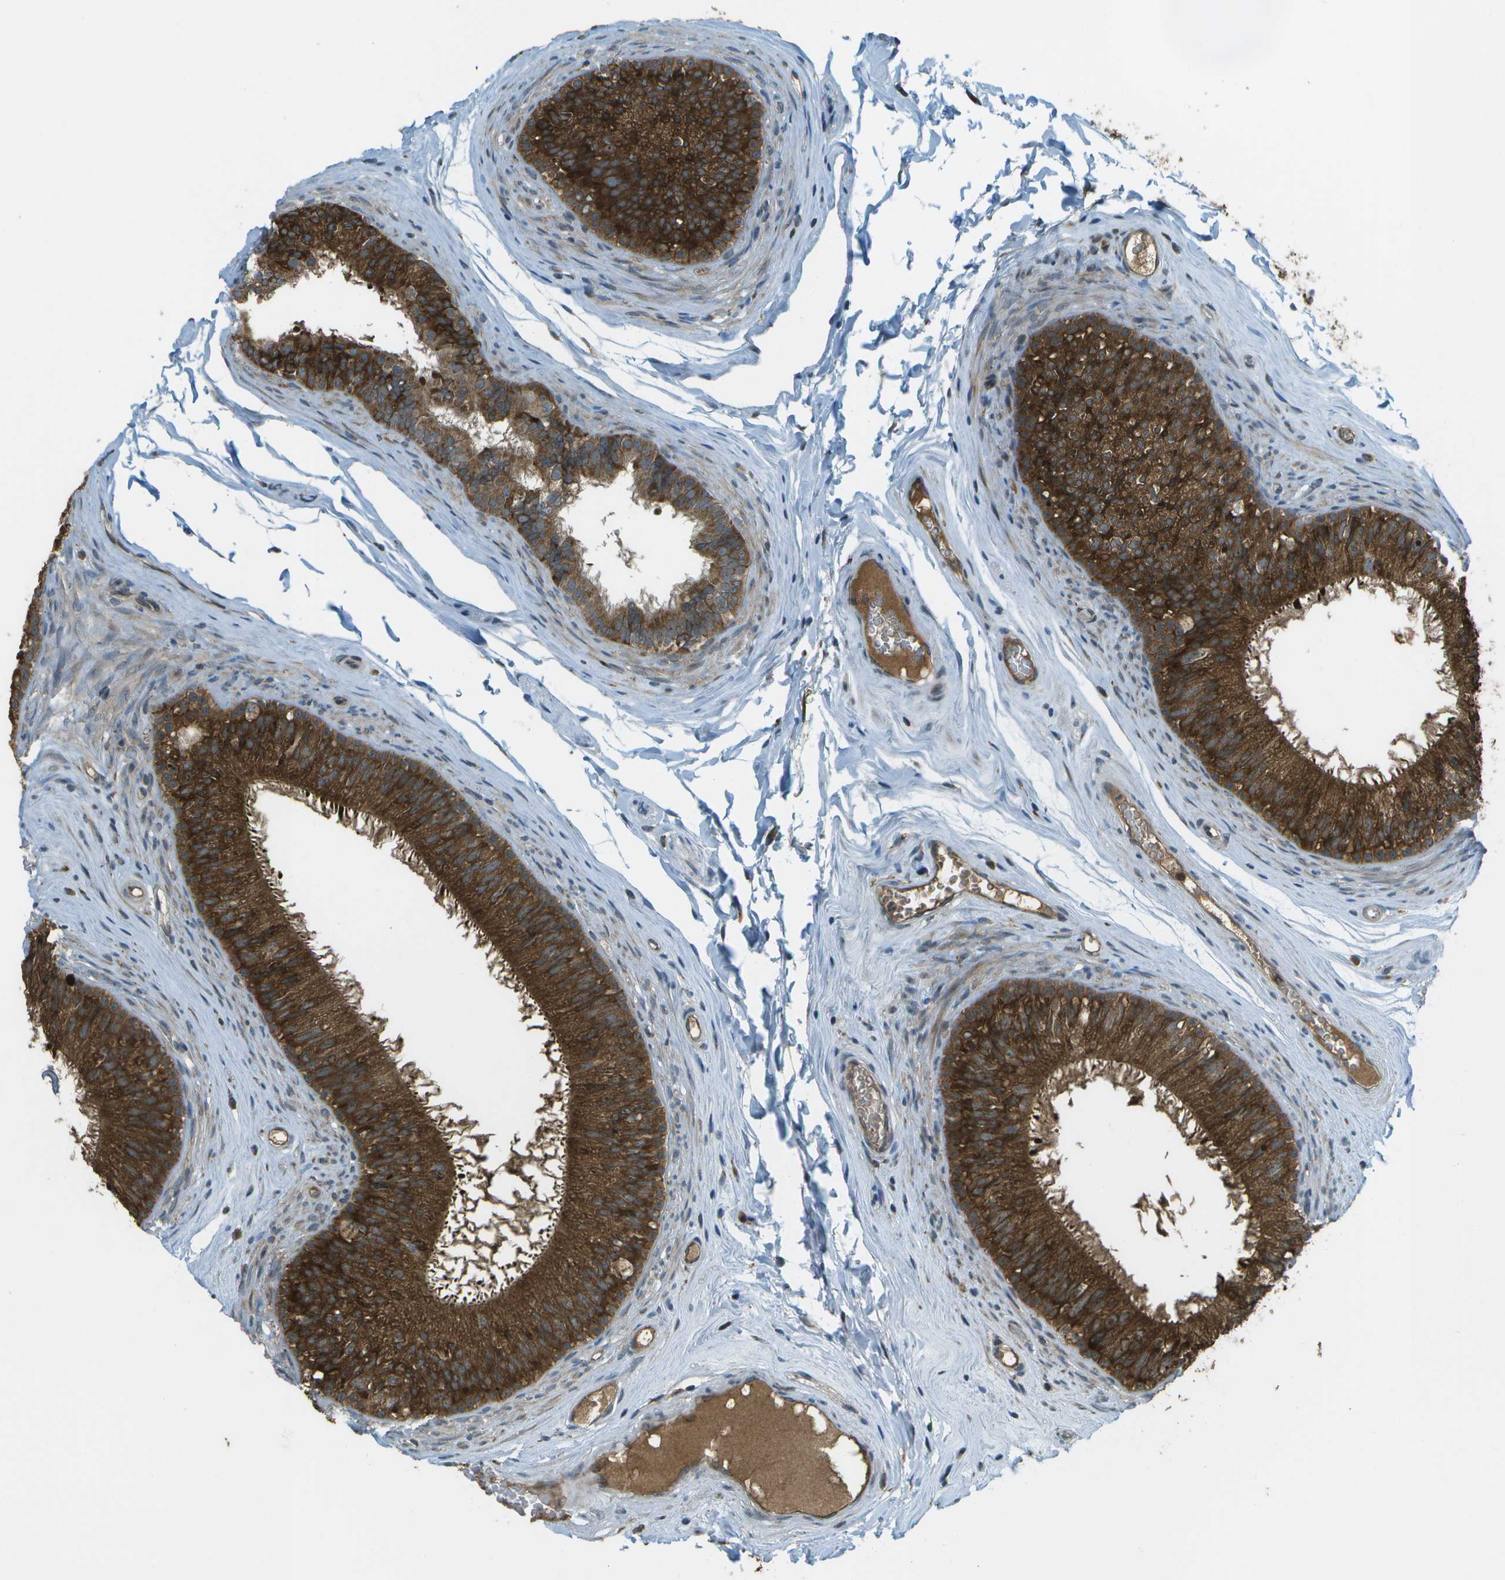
{"staining": {"intensity": "strong", "quantity": ">75%", "location": "cytoplasmic/membranous"}, "tissue": "epididymis", "cell_type": "Glandular cells", "image_type": "normal", "snomed": [{"axis": "morphology", "description": "Normal tissue, NOS"}, {"axis": "topography", "description": "Testis"}, {"axis": "topography", "description": "Epididymis"}], "caption": "Immunohistochemical staining of unremarkable epididymis displays strong cytoplasmic/membranous protein positivity in approximately >75% of glandular cells.", "gene": "USP30", "patient": {"sex": "male", "age": 36}}